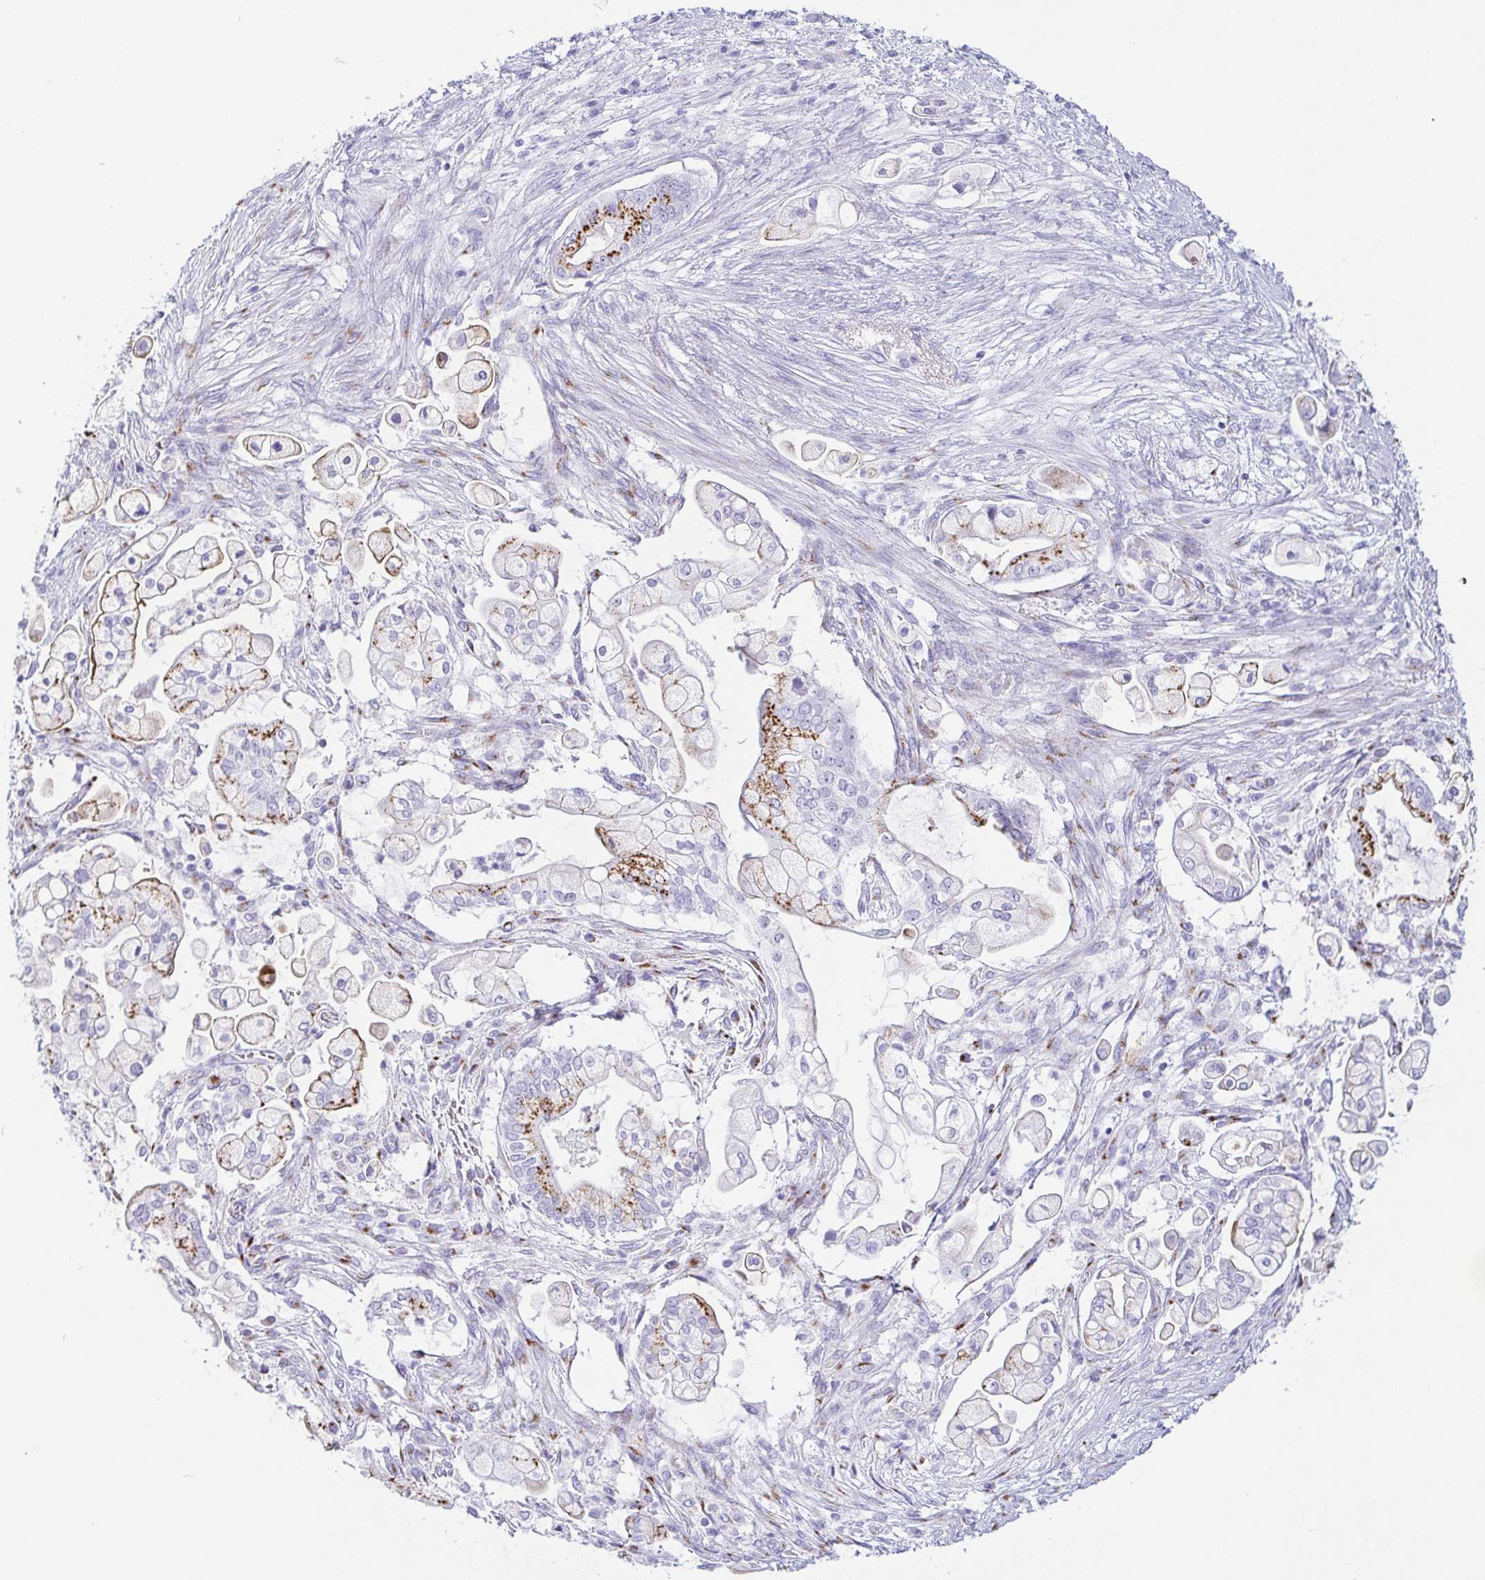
{"staining": {"intensity": "moderate", "quantity": "25%-75%", "location": "cytoplasmic/membranous"}, "tissue": "pancreatic cancer", "cell_type": "Tumor cells", "image_type": "cancer", "snomed": [{"axis": "morphology", "description": "Adenocarcinoma, NOS"}, {"axis": "topography", "description": "Pancreas"}], "caption": "High-power microscopy captured an IHC histopathology image of adenocarcinoma (pancreatic), revealing moderate cytoplasmic/membranous staining in approximately 25%-75% of tumor cells.", "gene": "LDLRAD1", "patient": {"sex": "female", "age": 69}}